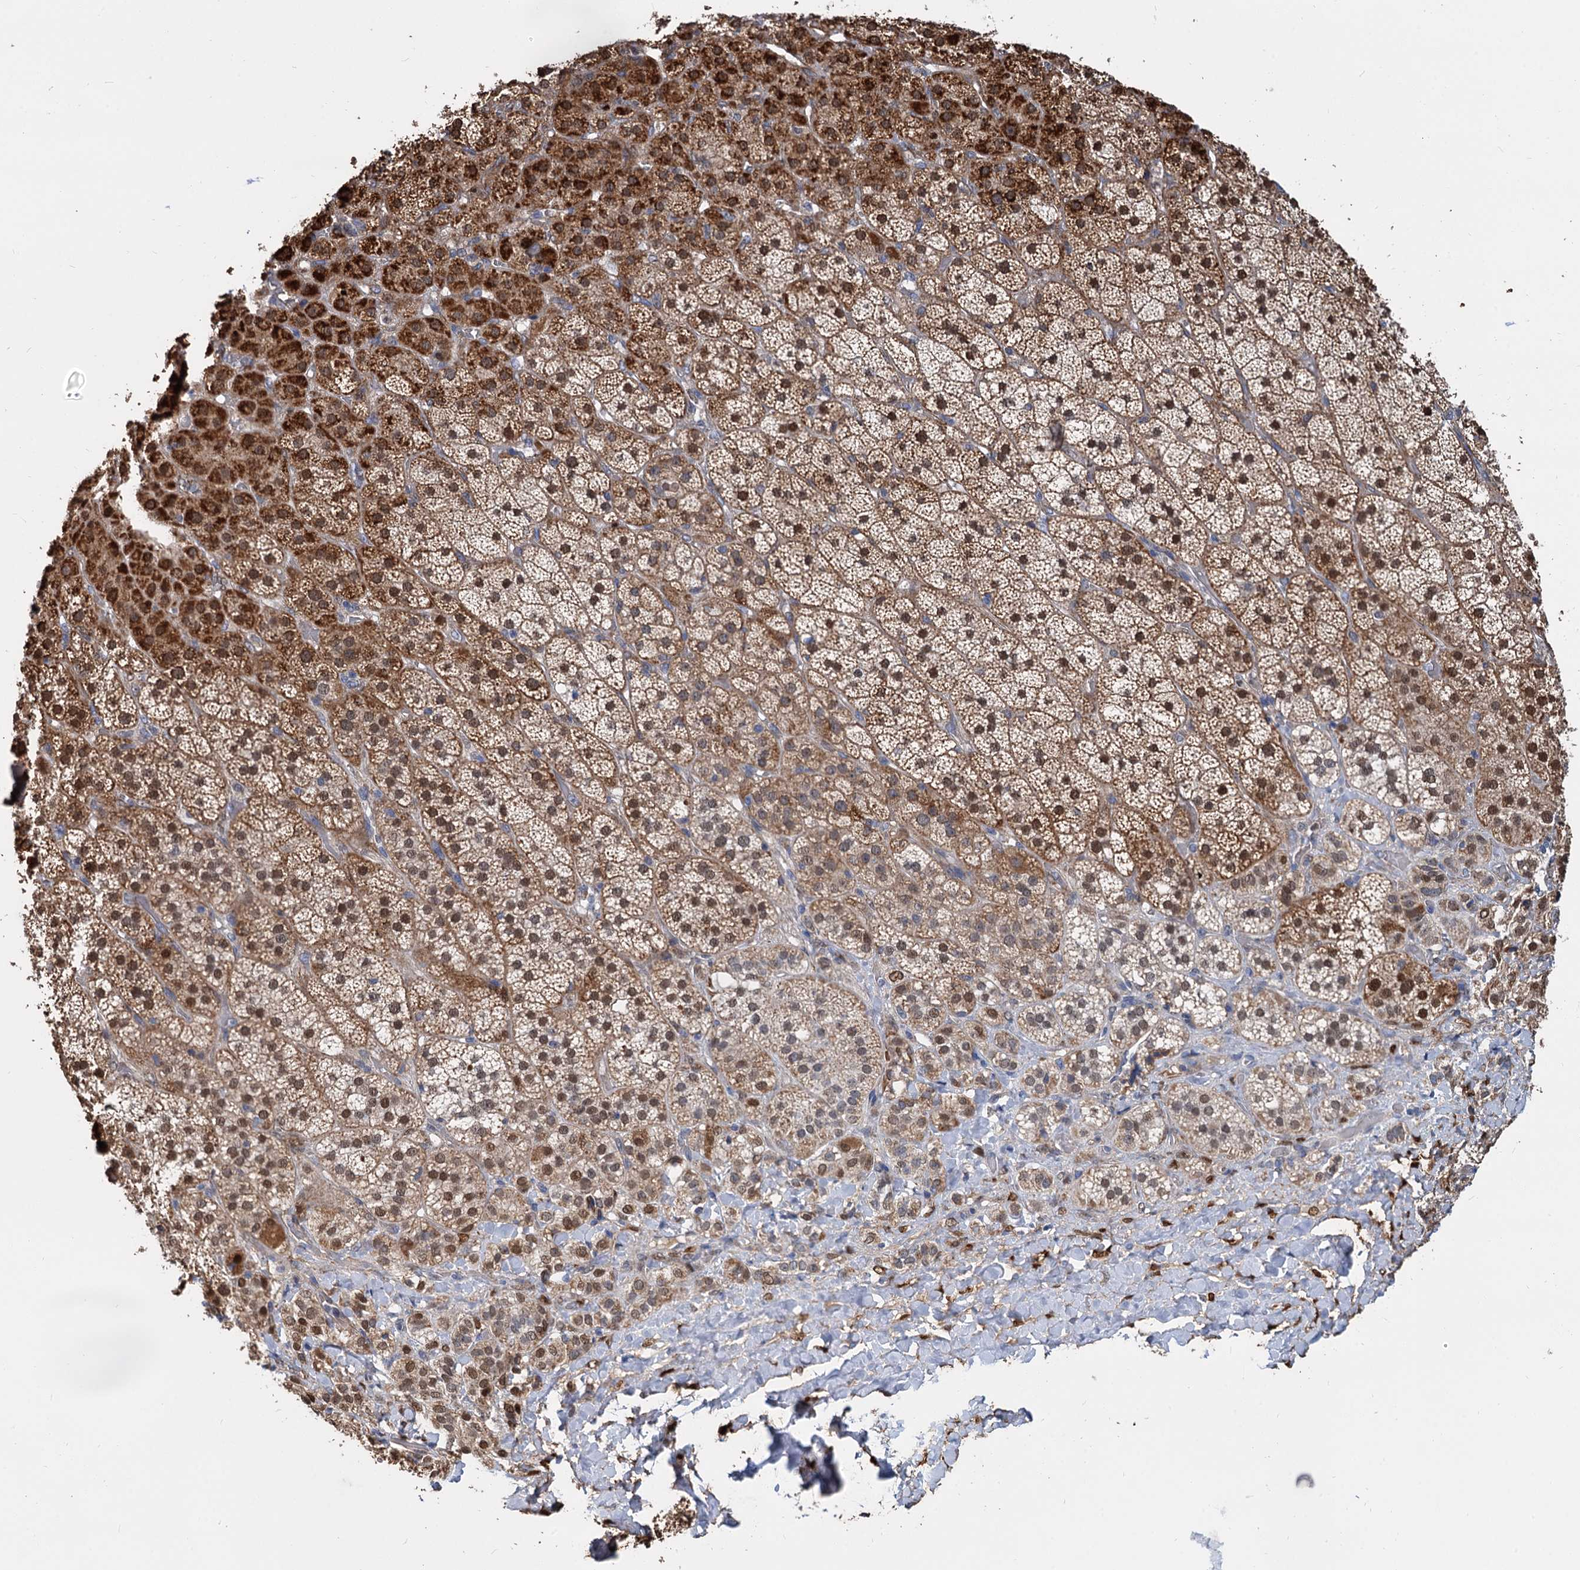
{"staining": {"intensity": "strong", "quantity": ">75%", "location": "cytoplasmic/membranous,nuclear"}, "tissue": "adrenal gland", "cell_type": "Glandular cells", "image_type": "normal", "snomed": [{"axis": "morphology", "description": "Normal tissue, NOS"}, {"axis": "topography", "description": "Adrenal gland"}], "caption": "This is a photomicrograph of IHC staining of normal adrenal gland, which shows strong positivity in the cytoplasmic/membranous,nuclear of glandular cells.", "gene": "ALKBH7", "patient": {"sex": "male", "age": 57}}